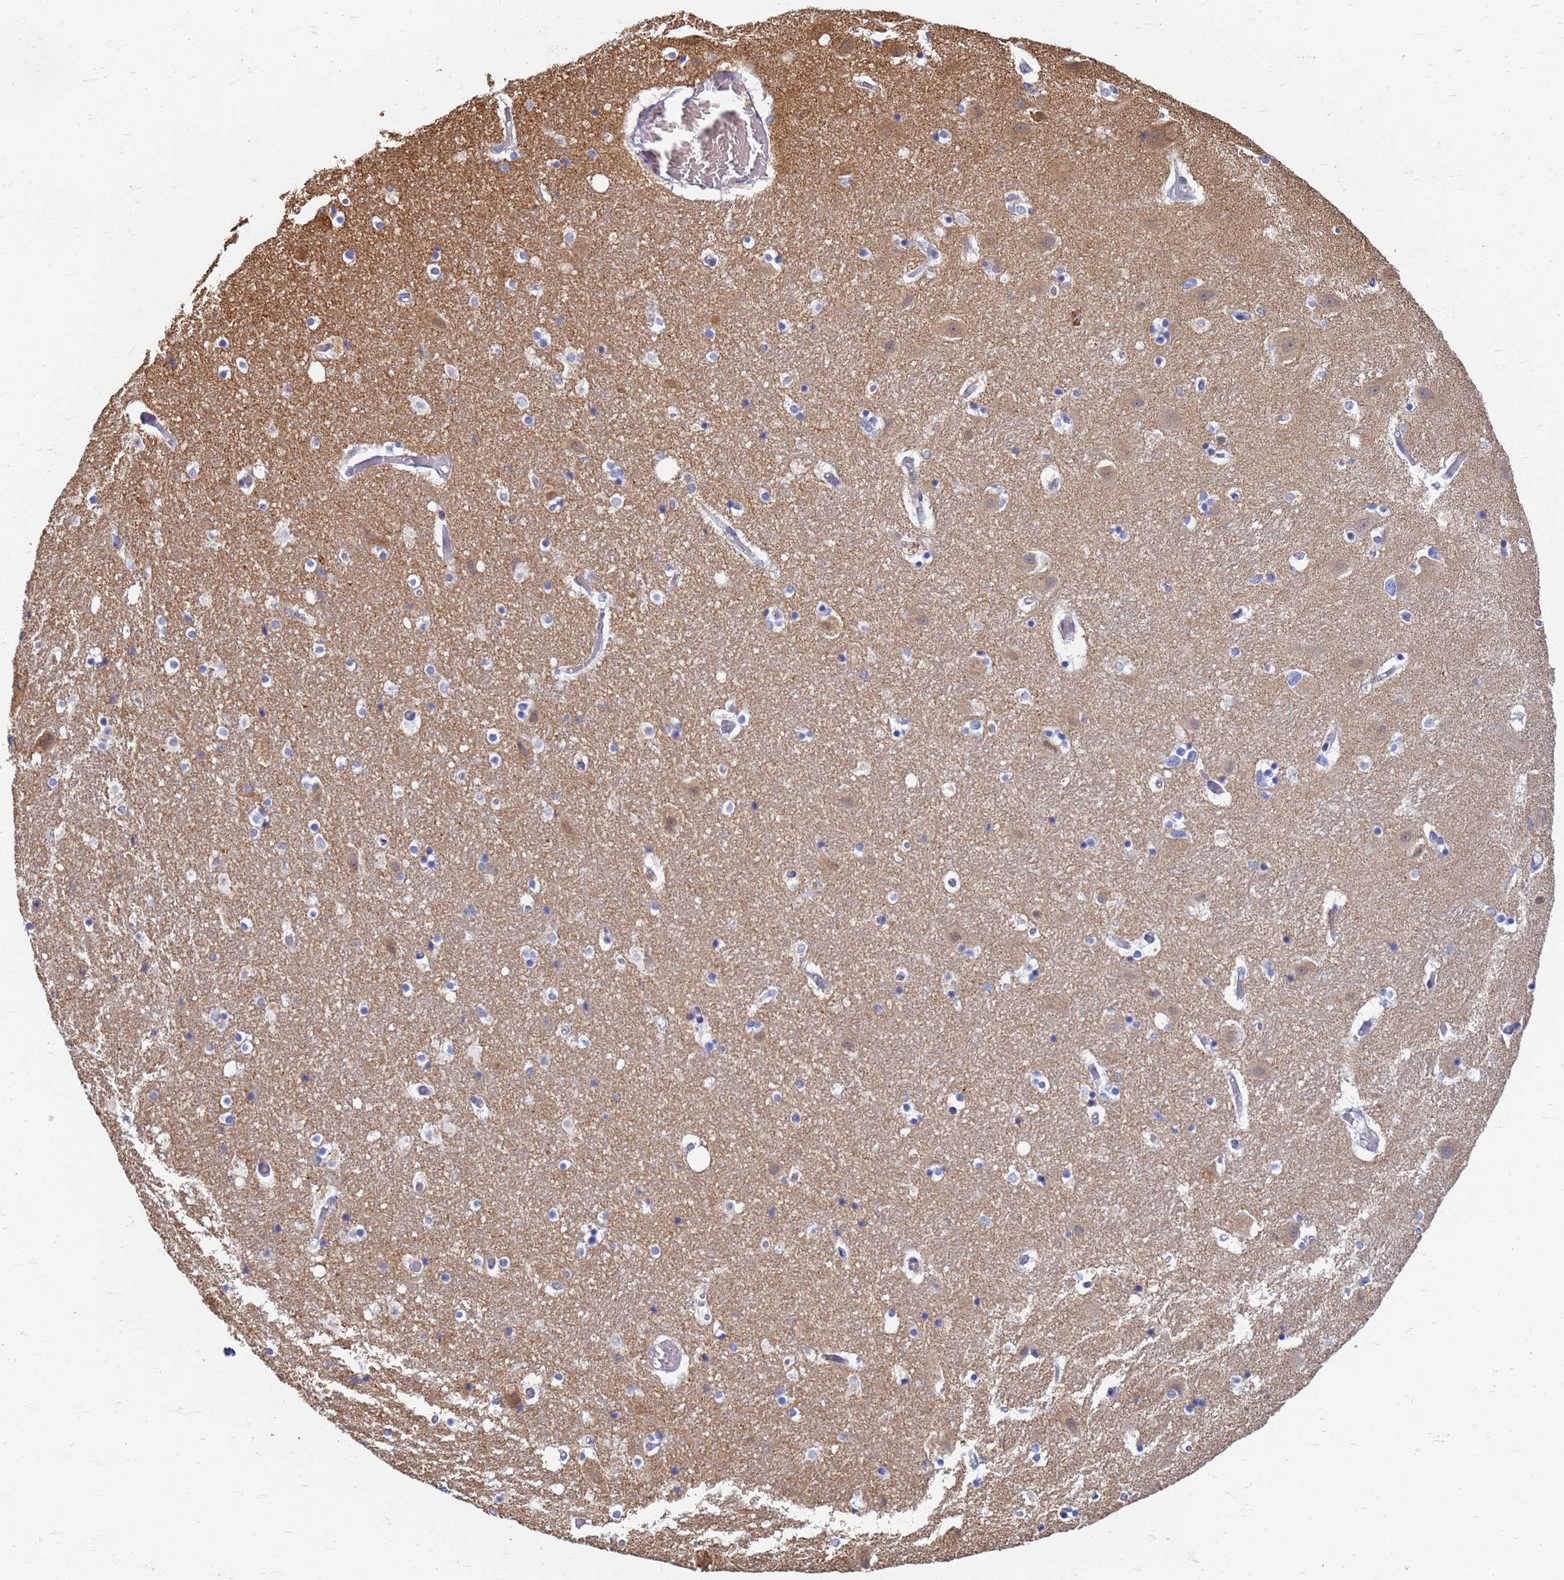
{"staining": {"intensity": "negative", "quantity": "none", "location": "none"}, "tissue": "hippocampus", "cell_type": "Glial cells", "image_type": "normal", "snomed": [{"axis": "morphology", "description": "Normal tissue, NOS"}, {"axis": "topography", "description": "Hippocampus"}], "caption": "Immunohistochemical staining of normal hippocampus exhibits no significant expression in glial cells.", "gene": "ATP6V1E1", "patient": {"sex": "female", "age": 52}}